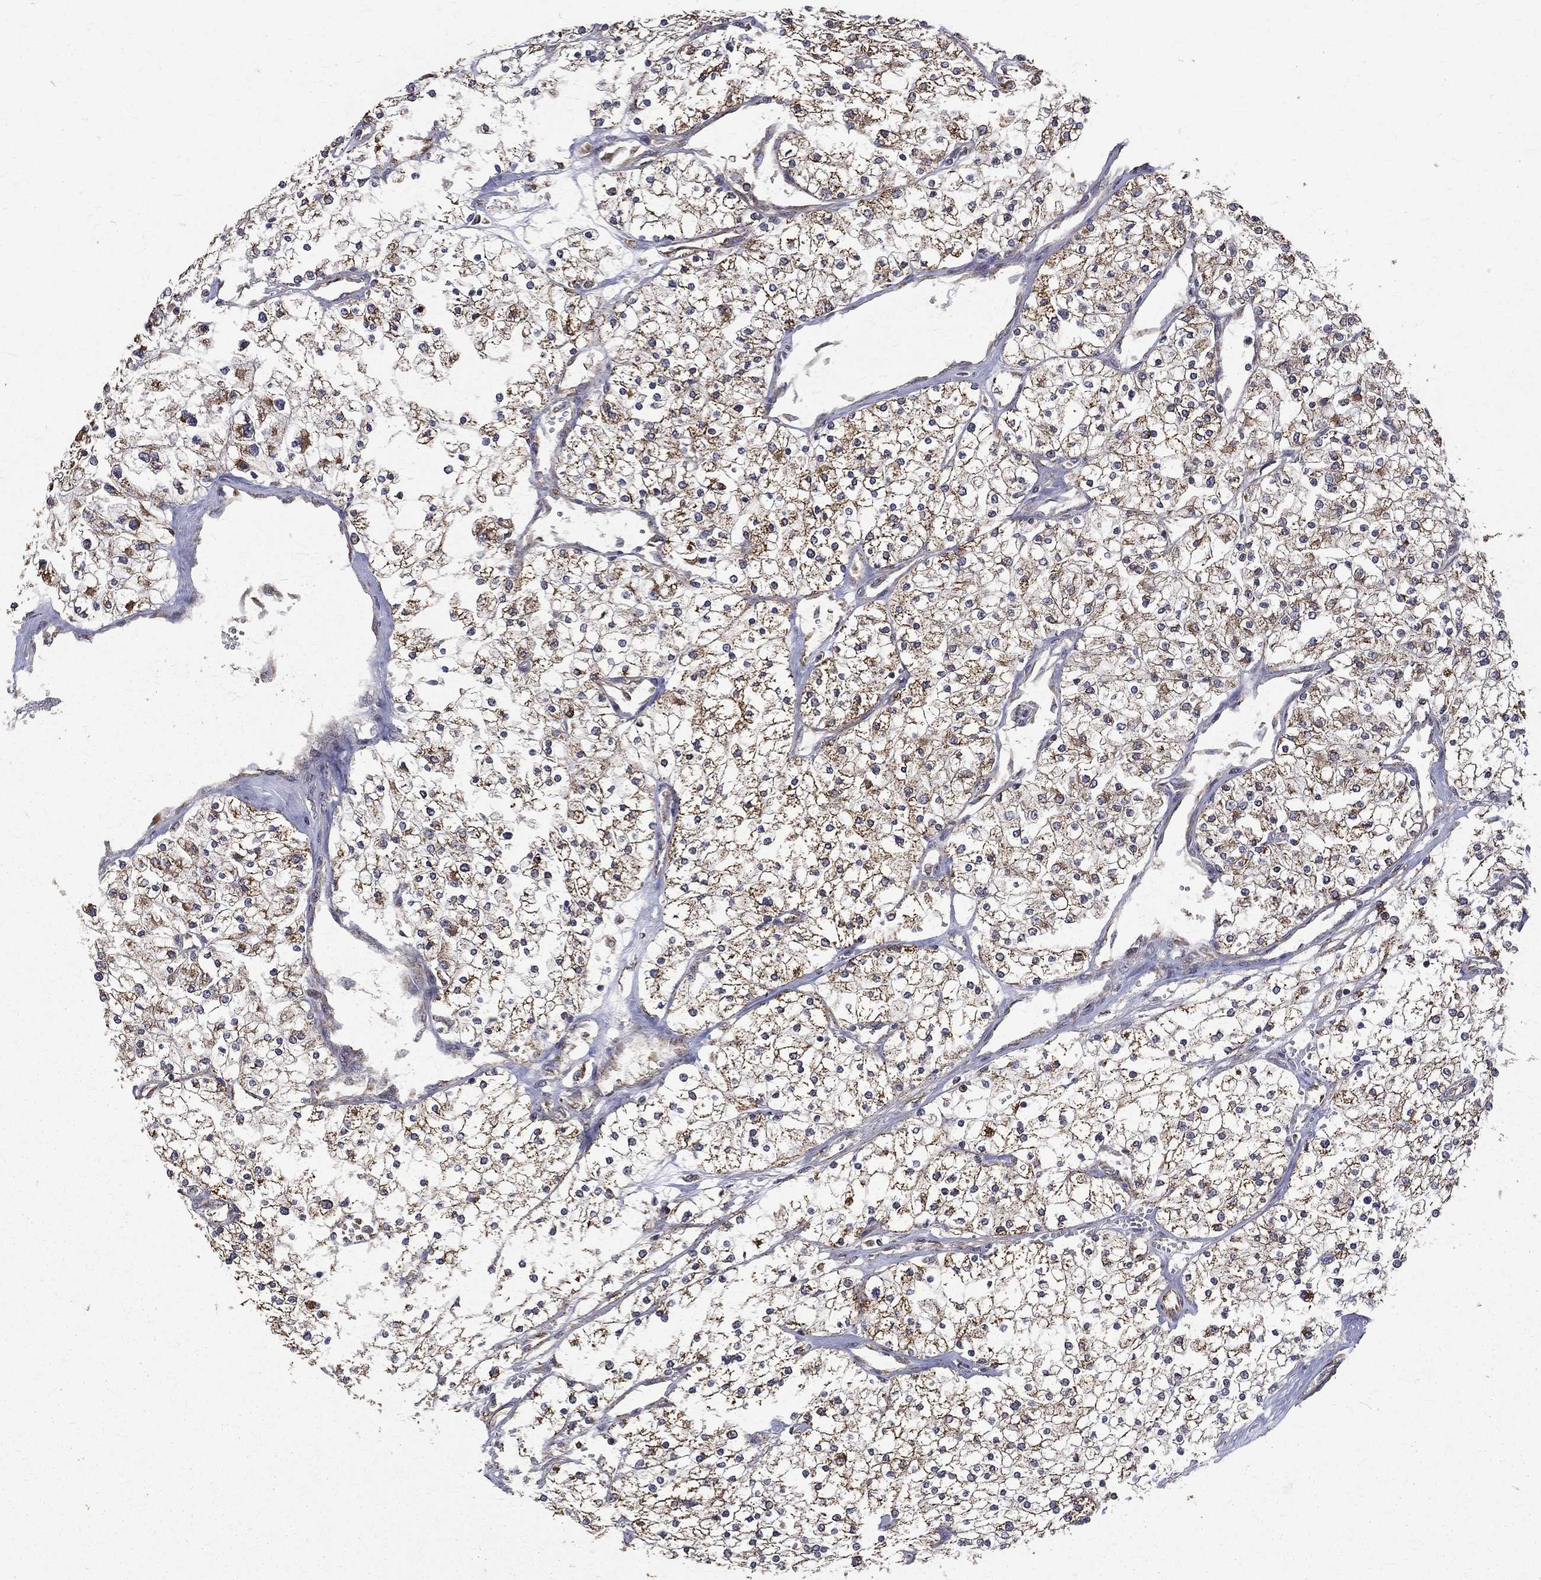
{"staining": {"intensity": "negative", "quantity": "none", "location": "none"}, "tissue": "renal cancer", "cell_type": "Tumor cells", "image_type": "cancer", "snomed": [{"axis": "morphology", "description": "Adenocarcinoma, NOS"}, {"axis": "topography", "description": "Kidney"}], "caption": "Micrograph shows no significant protein staining in tumor cells of renal cancer (adenocarcinoma).", "gene": "RPGR", "patient": {"sex": "male", "age": 80}}